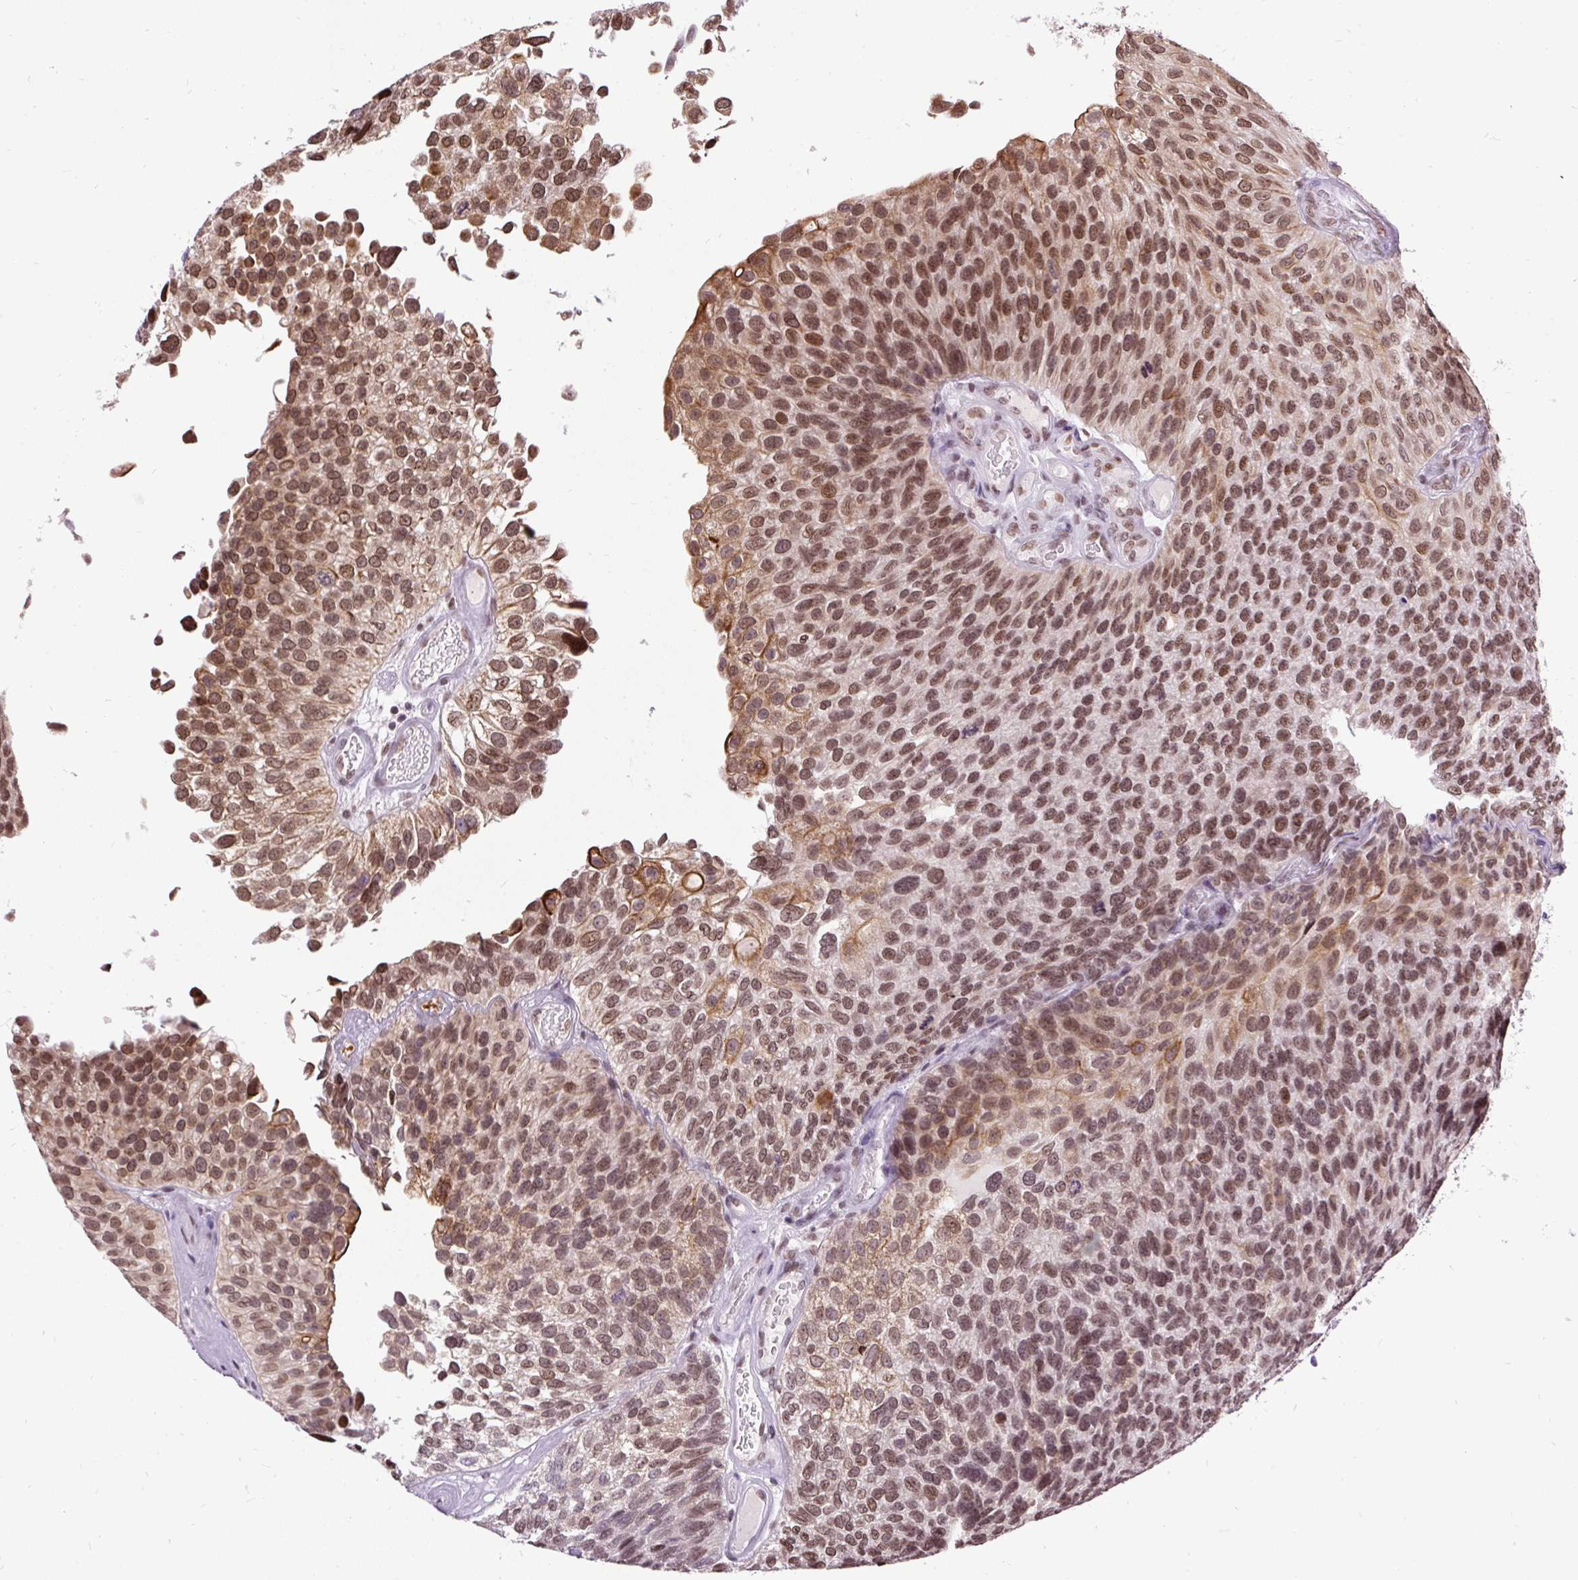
{"staining": {"intensity": "moderate", "quantity": ">75%", "location": "cytoplasmic/membranous,nuclear"}, "tissue": "urothelial cancer", "cell_type": "Tumor cells", "image_type": "cancer", "snomed": [{"axis": "morphology", "description": "Urothelial carcinoma, NOS"}, {"axis": "topography", "description": "Urinary bladder"}], "caption": "This image demonstrates transitional cell carcinoma stained with IHC to label a protein in brown. The cytoplasmic/membranous and nuclear of tumor cells show moderate positivity for the protein. Nuclei are counter-stained blue.", "gene": "ZNF672", "patient": {"sex": "male", "age": 87}}